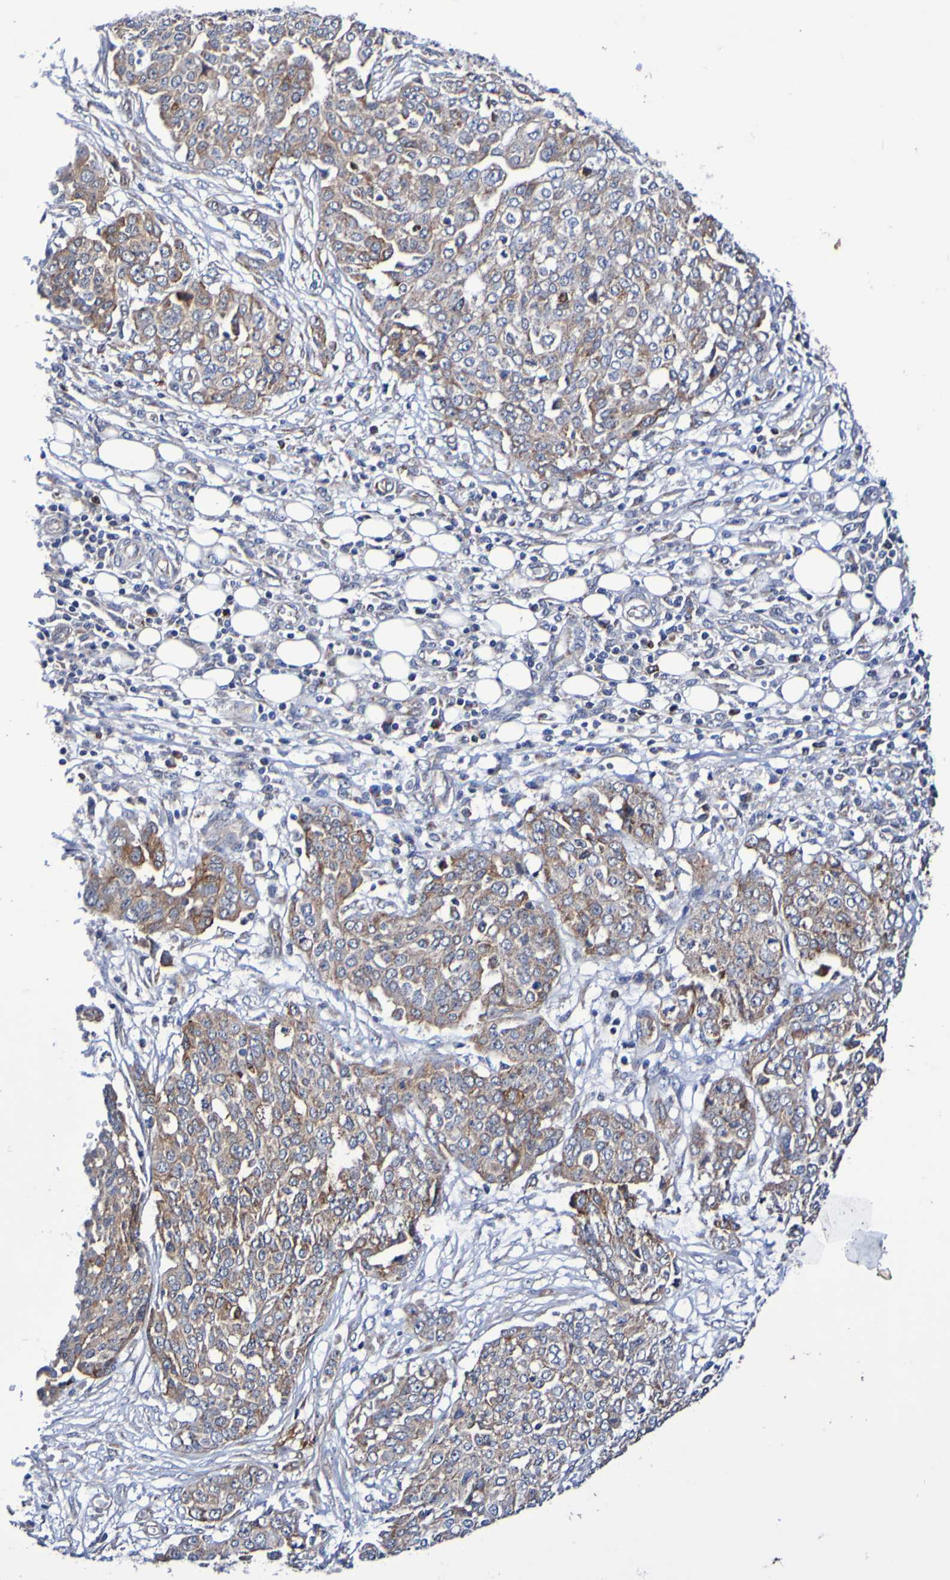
{"staining": {"intensity": "weak", "quantity": ">75%", "location": "cytoplasmic/membranous"}, "tissue": "ovarian cancer", "cell_type": "Tumor cells", "image_type": "cancer", "snomed": [{"axis": "morphology", "description": "Cystadenocarcinoma, serous, NOS"}, {"axis": "topography", "description": "Soft tissue"}, {"axis": "topography", "description": "Ovary"}], "caption": "This image demonstrates ovarian serous cystadenocarcinoma stained with immunohistochemistry to label a protein in brown. The cytoplasmic/membranous of tumor cells show weak positivity for the protein. Nuclei are counter-stained blue.", "gene": "GJB1", "patient": {"sex": "female", "age": 57}}